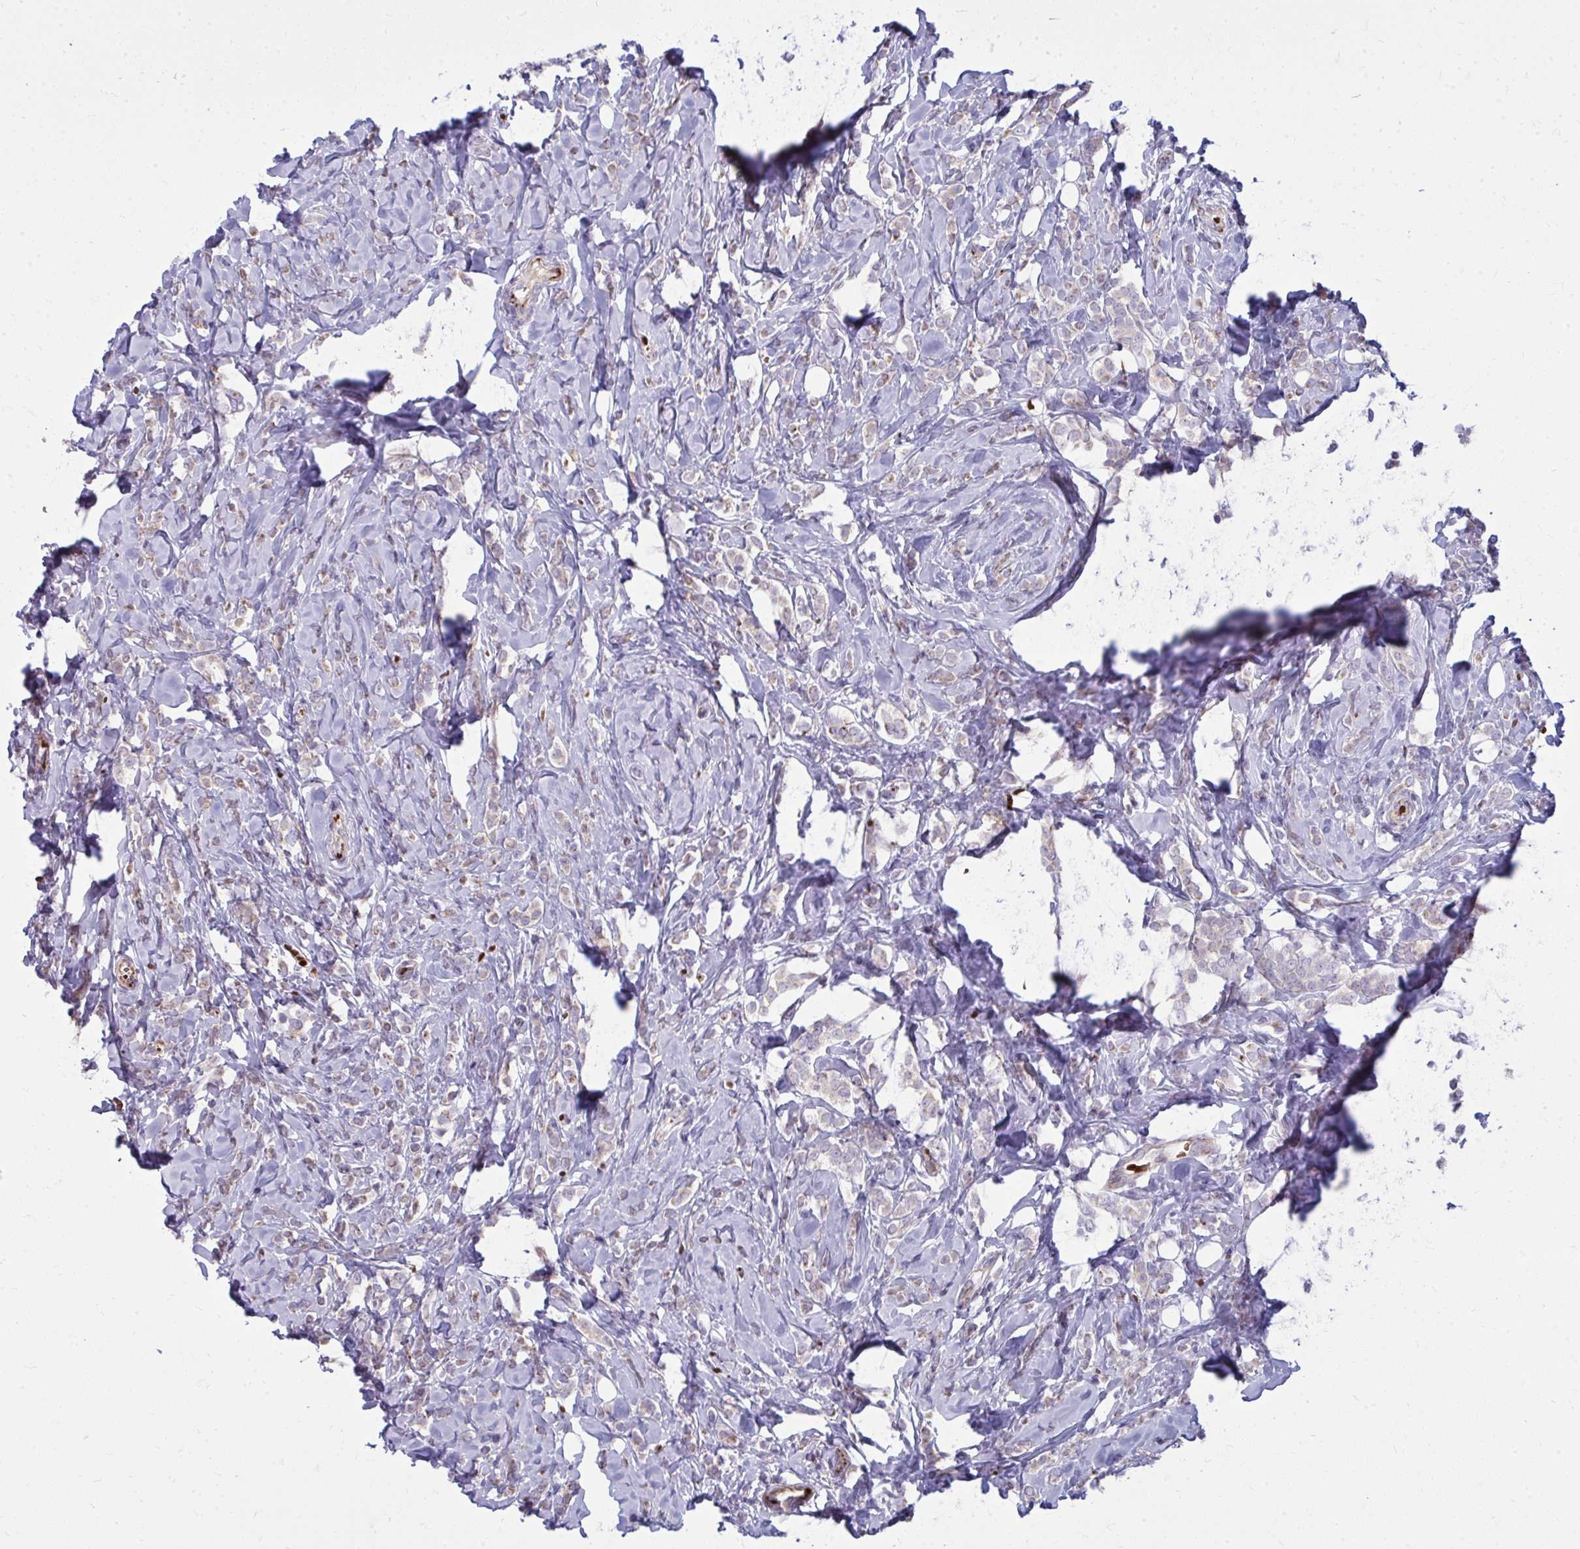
{"staining": {"intensity": "weak", "quantity": ">75%", "location": "cytoplasmic/membranous"}, "tissue": "breast cancer", "cell_type": "Tumor cells", "image_type": "cancer", "snomed": [{"axis": "morphology", "description": "Lobular carcinoma"}, {"axis": "topography", "description": "Breast"}], "caption": "There is low levels of weak cytoplasmic/membranous positivity in tumor cells of lobular carcinoma (breast), as demonstrated by immunohistochemical staining (brown color).", "gene": "SLC14A1", "patient": {"sex": "female", "age": 49}}